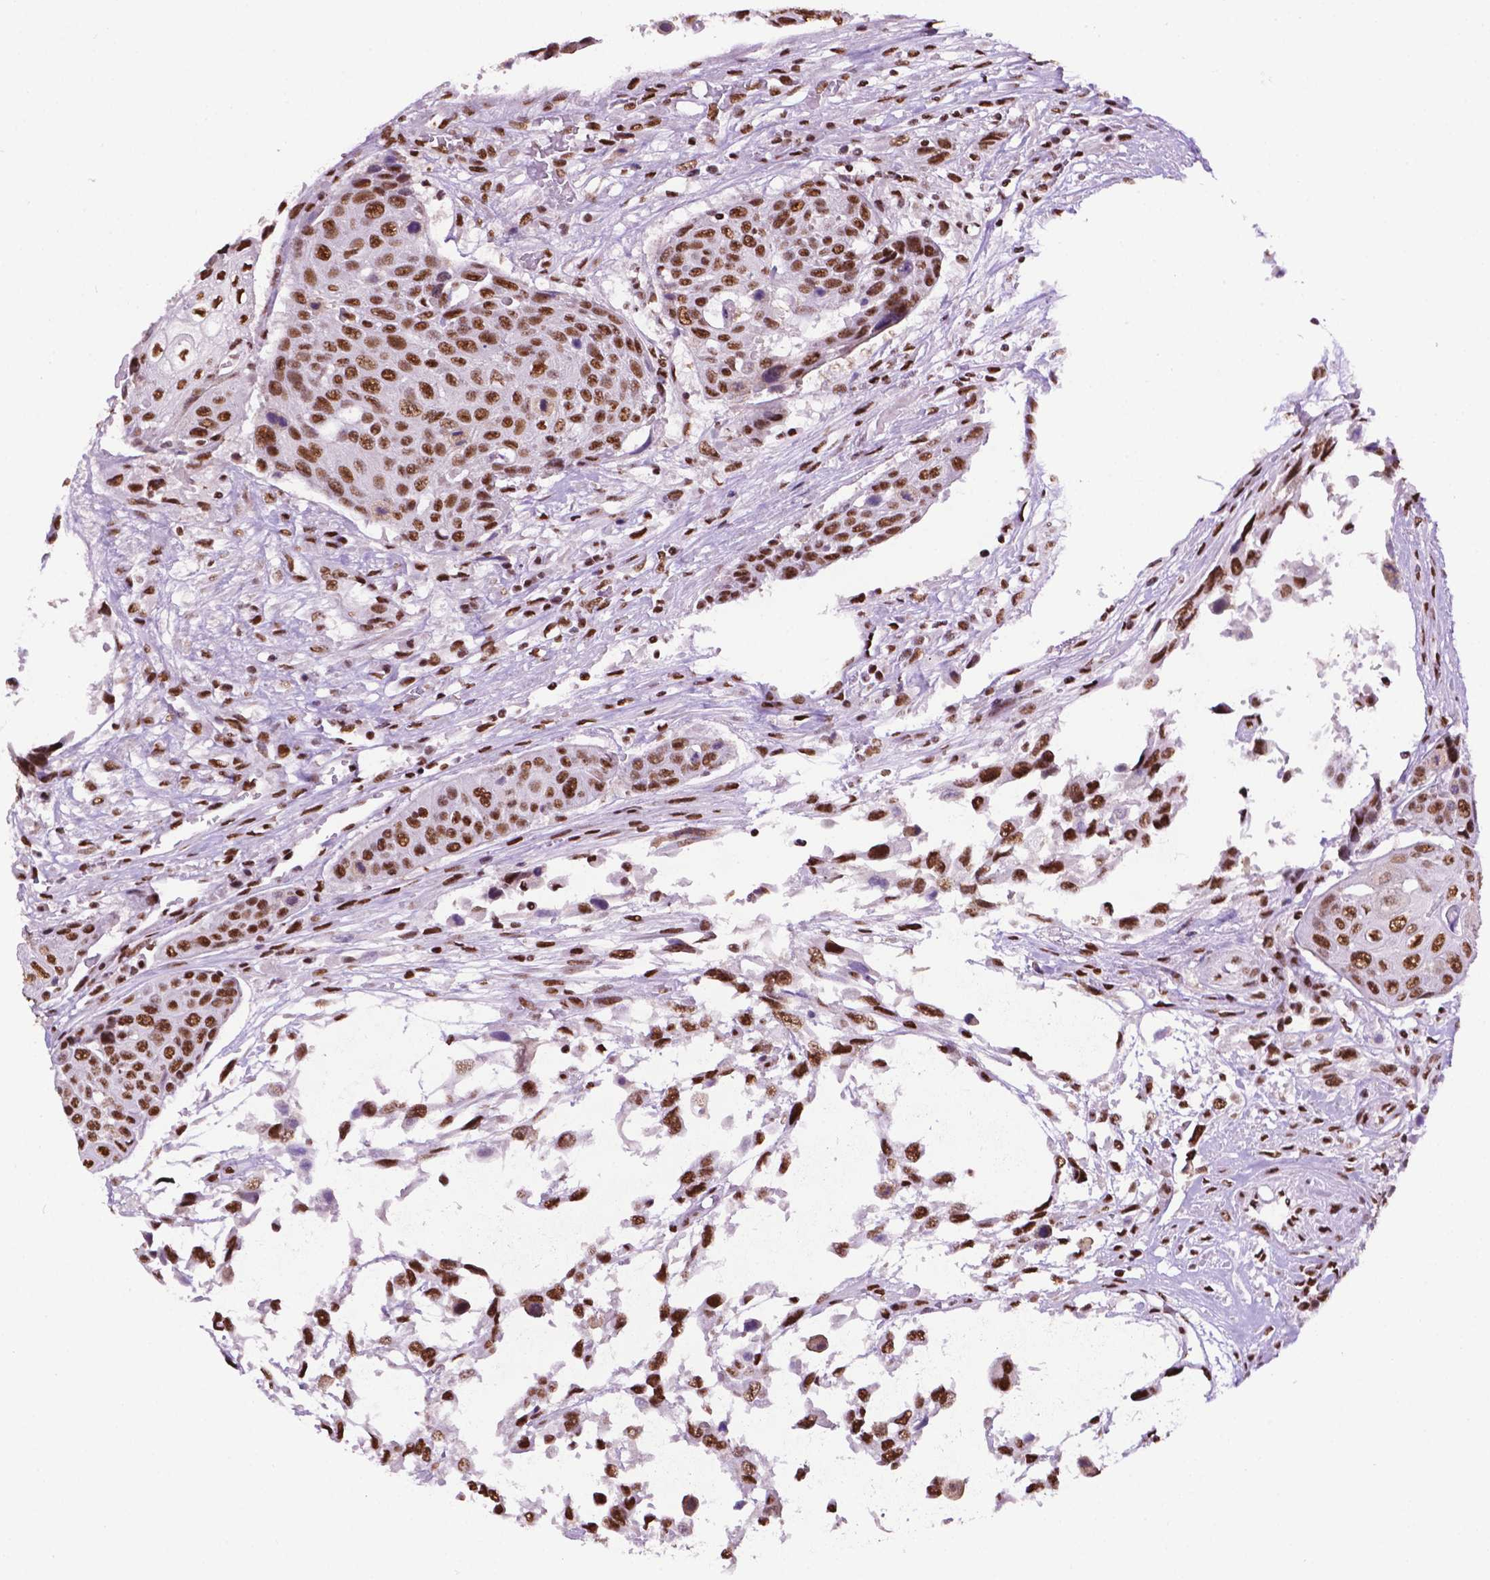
{"staining": {"intensity": "moderate", "quantity": ">75%", "location": "nuclear"}, "tissue": "urothelial cancer", "cell_type": "Tumor cells", "image_type": "cancer", "snomed": [{"axis": "morphology", "description": "Urothelial carcinoma, High grade"}, {"axis": "topography", "description": "Urinary bladder"}], "caption": "Tumor cells exhibit medium levels of moderate nuclear expression in about >75% of cells in human urothelial carcinoma (high-grade).", "gene": "CCAR2", "patient": {"sex": "female", "age": 70}}